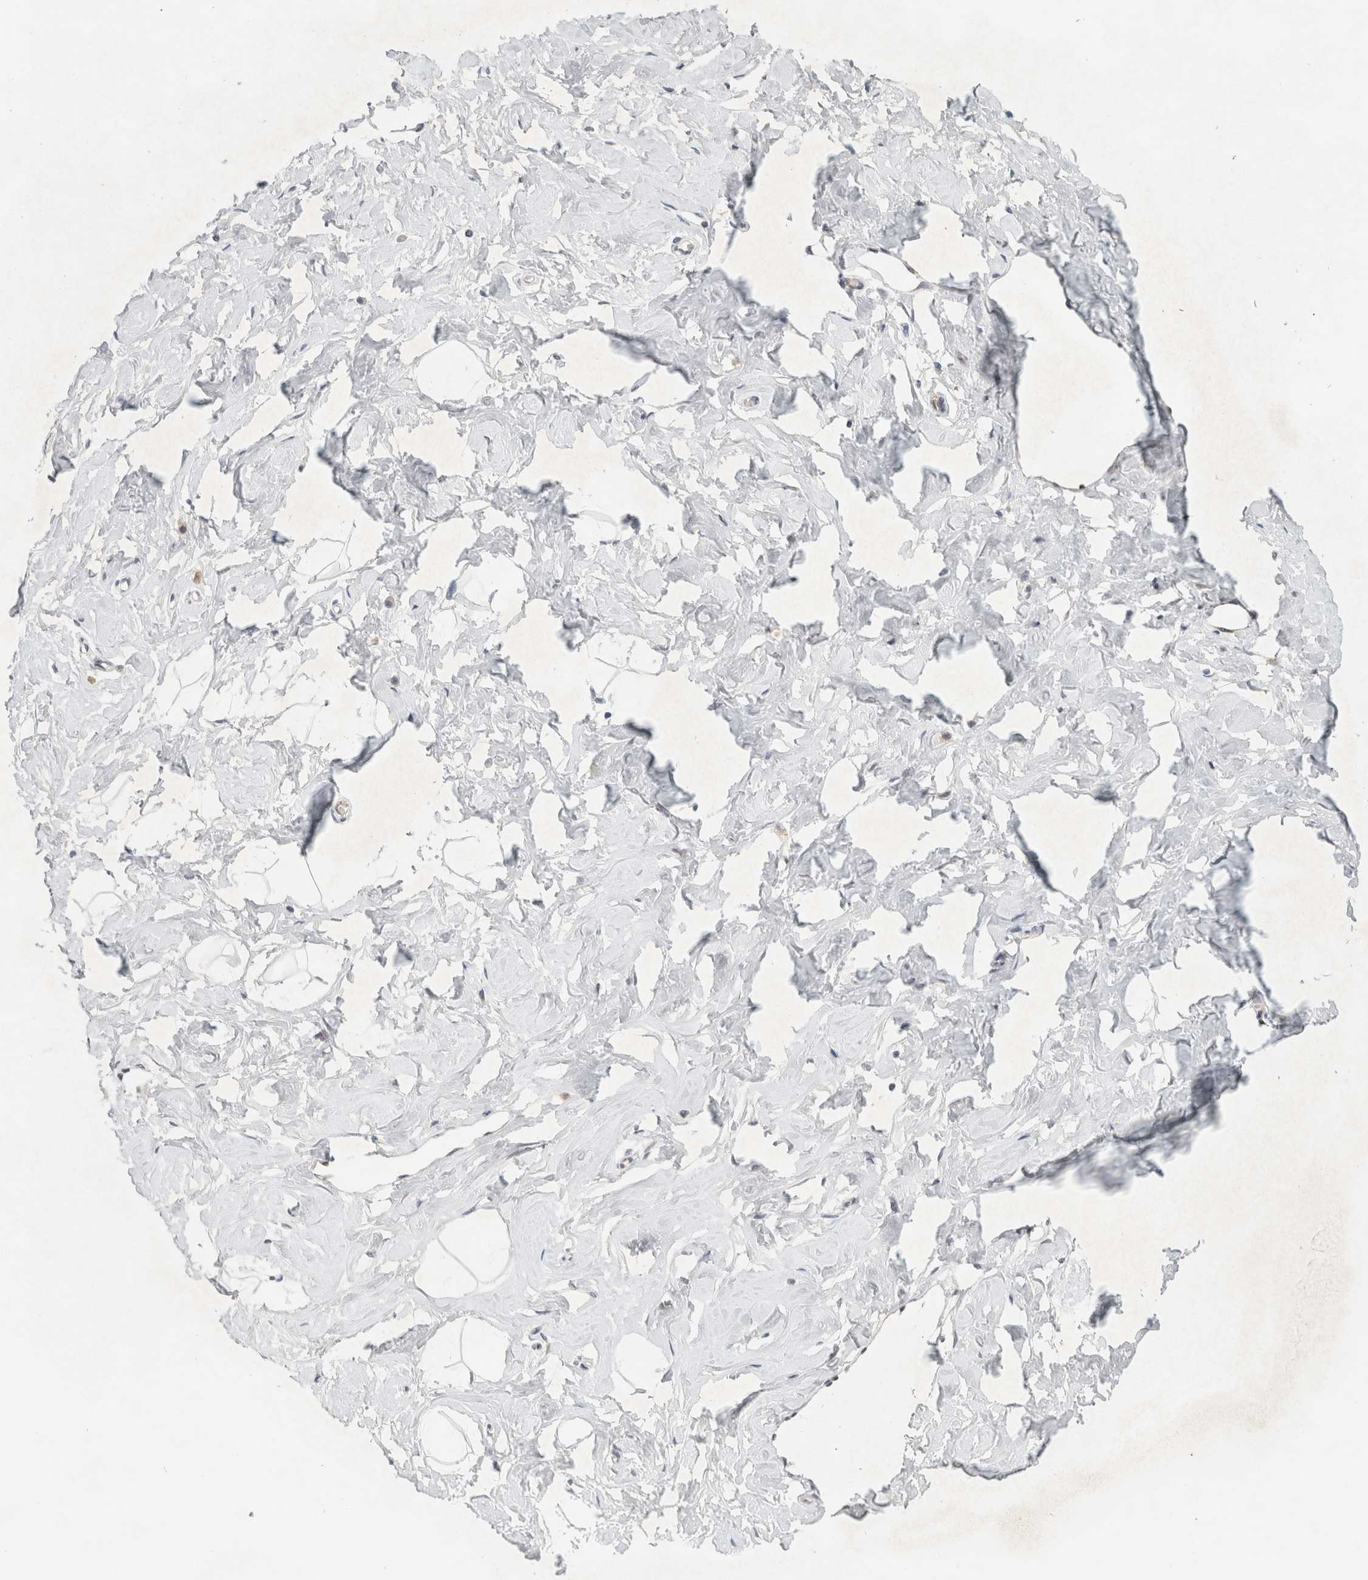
{"staining": {"intensity": "negative", "quantity": "none", "location": "none"}, "tissue": "breast", "cell_type": "Adipocytes", "image_type": "normal", "snomed": [{"axis": "morphology", "description": "Normal tissue, NOS"}, {"axis": "morphology", "description": "Adenoma, NOS"}, {"axis": "topography", "description": "Breast"}], "caption": "This is an IHC histopathology image of normal breast. There is no positivity in adipocytes.", "gene": "EIF4G3", "patient": {"sex": "female", "age": 23}}